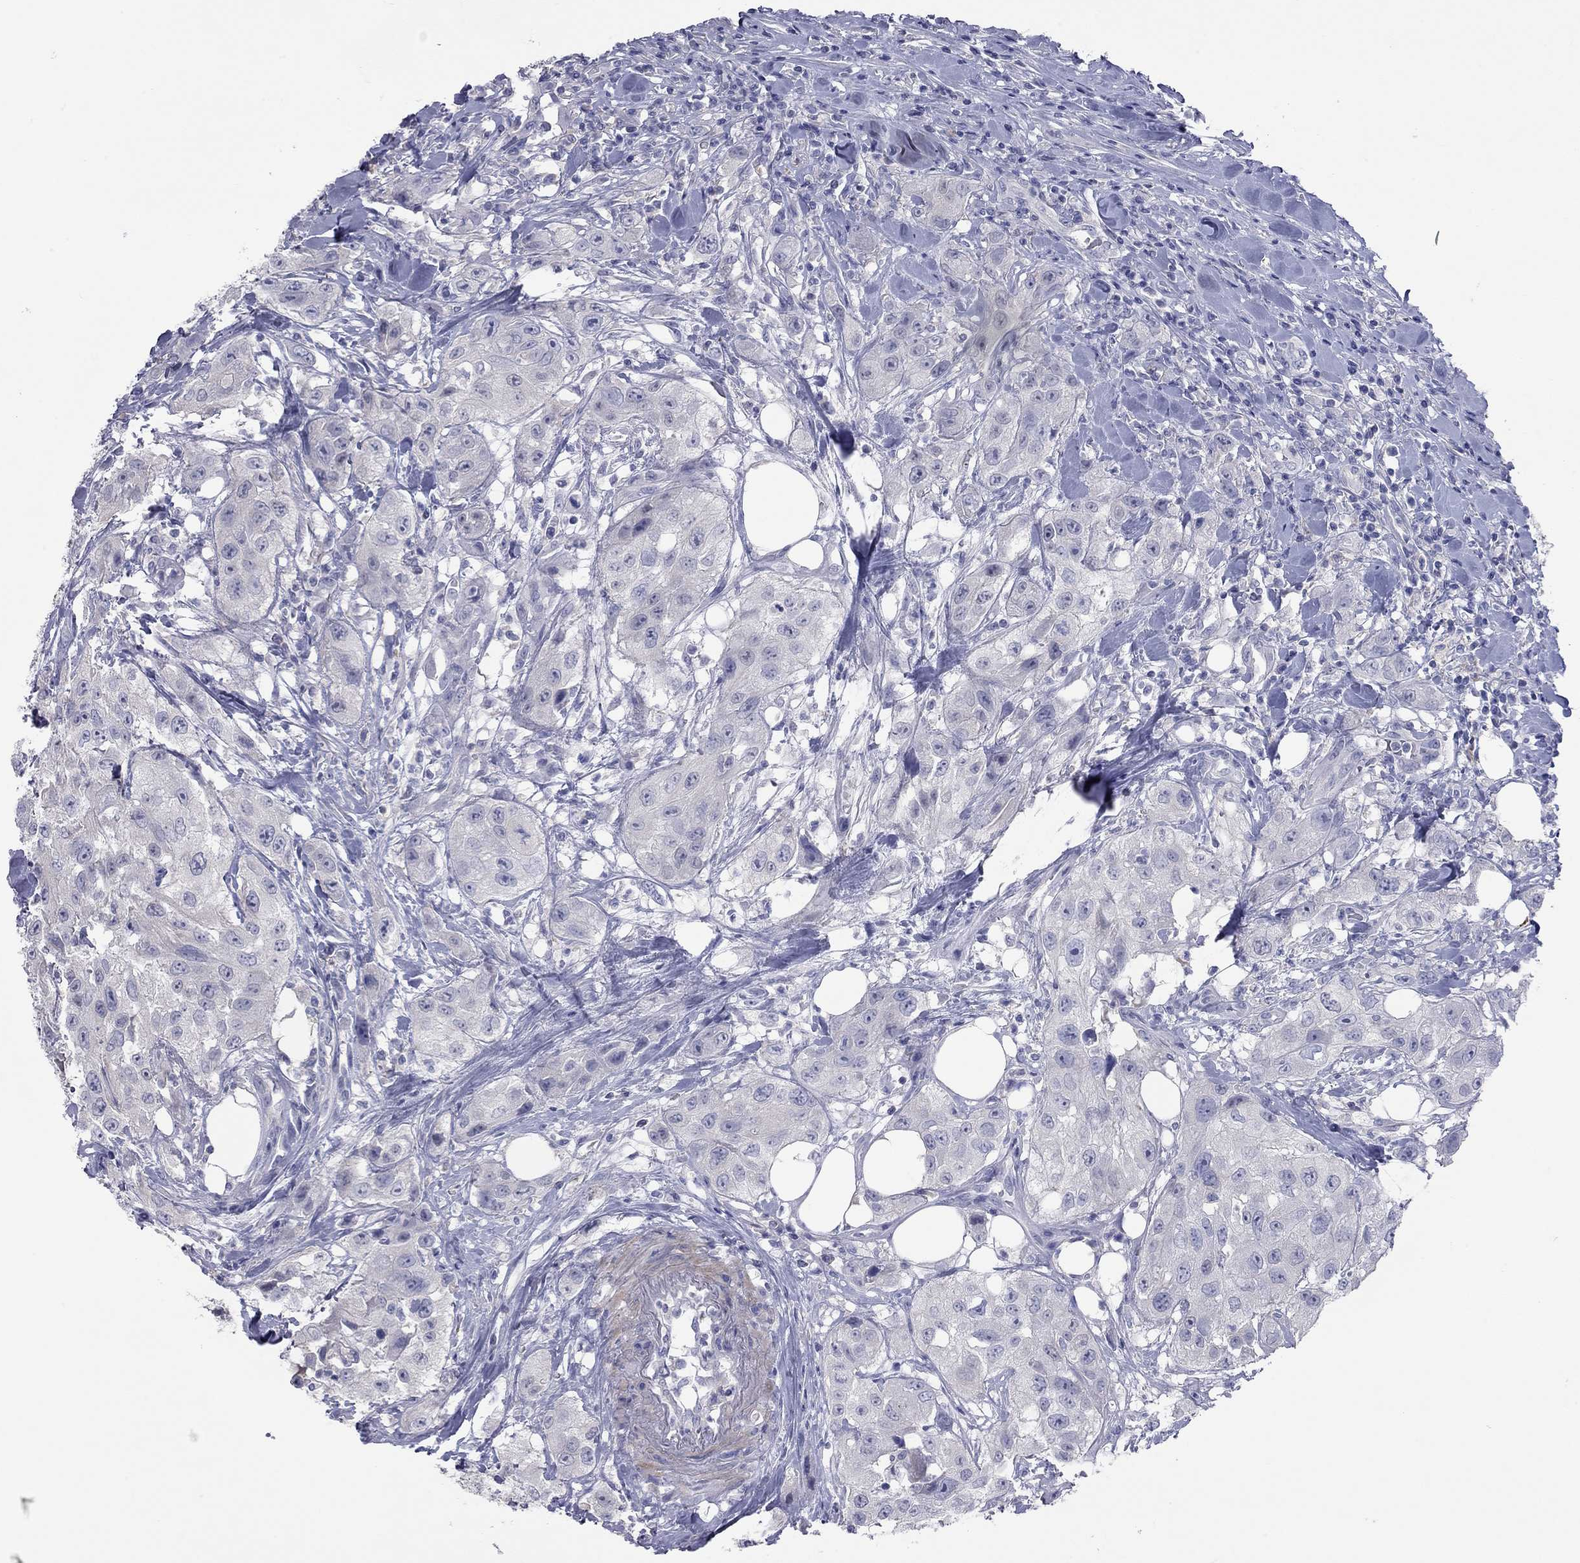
{"staining": {"intensity": "negative", "quantity": "none", "location": "none"}, "tissue": "urothelial cancer", "cell_type": "Tumor cells", "image_type": "cancer", "snomed": [{"axis": "morphology", "description": "Urothelial carcinoma, High grade"}, {"axis": "topography", "description": "Urinary bladder"}], "caption": "The IHC photomicrograph has no significant staining in tumor cells of urothelial carcinoma (high-grade) tissue.", "gene": "ACTL7B", "patient": {"sex": "male", "age": 79}}